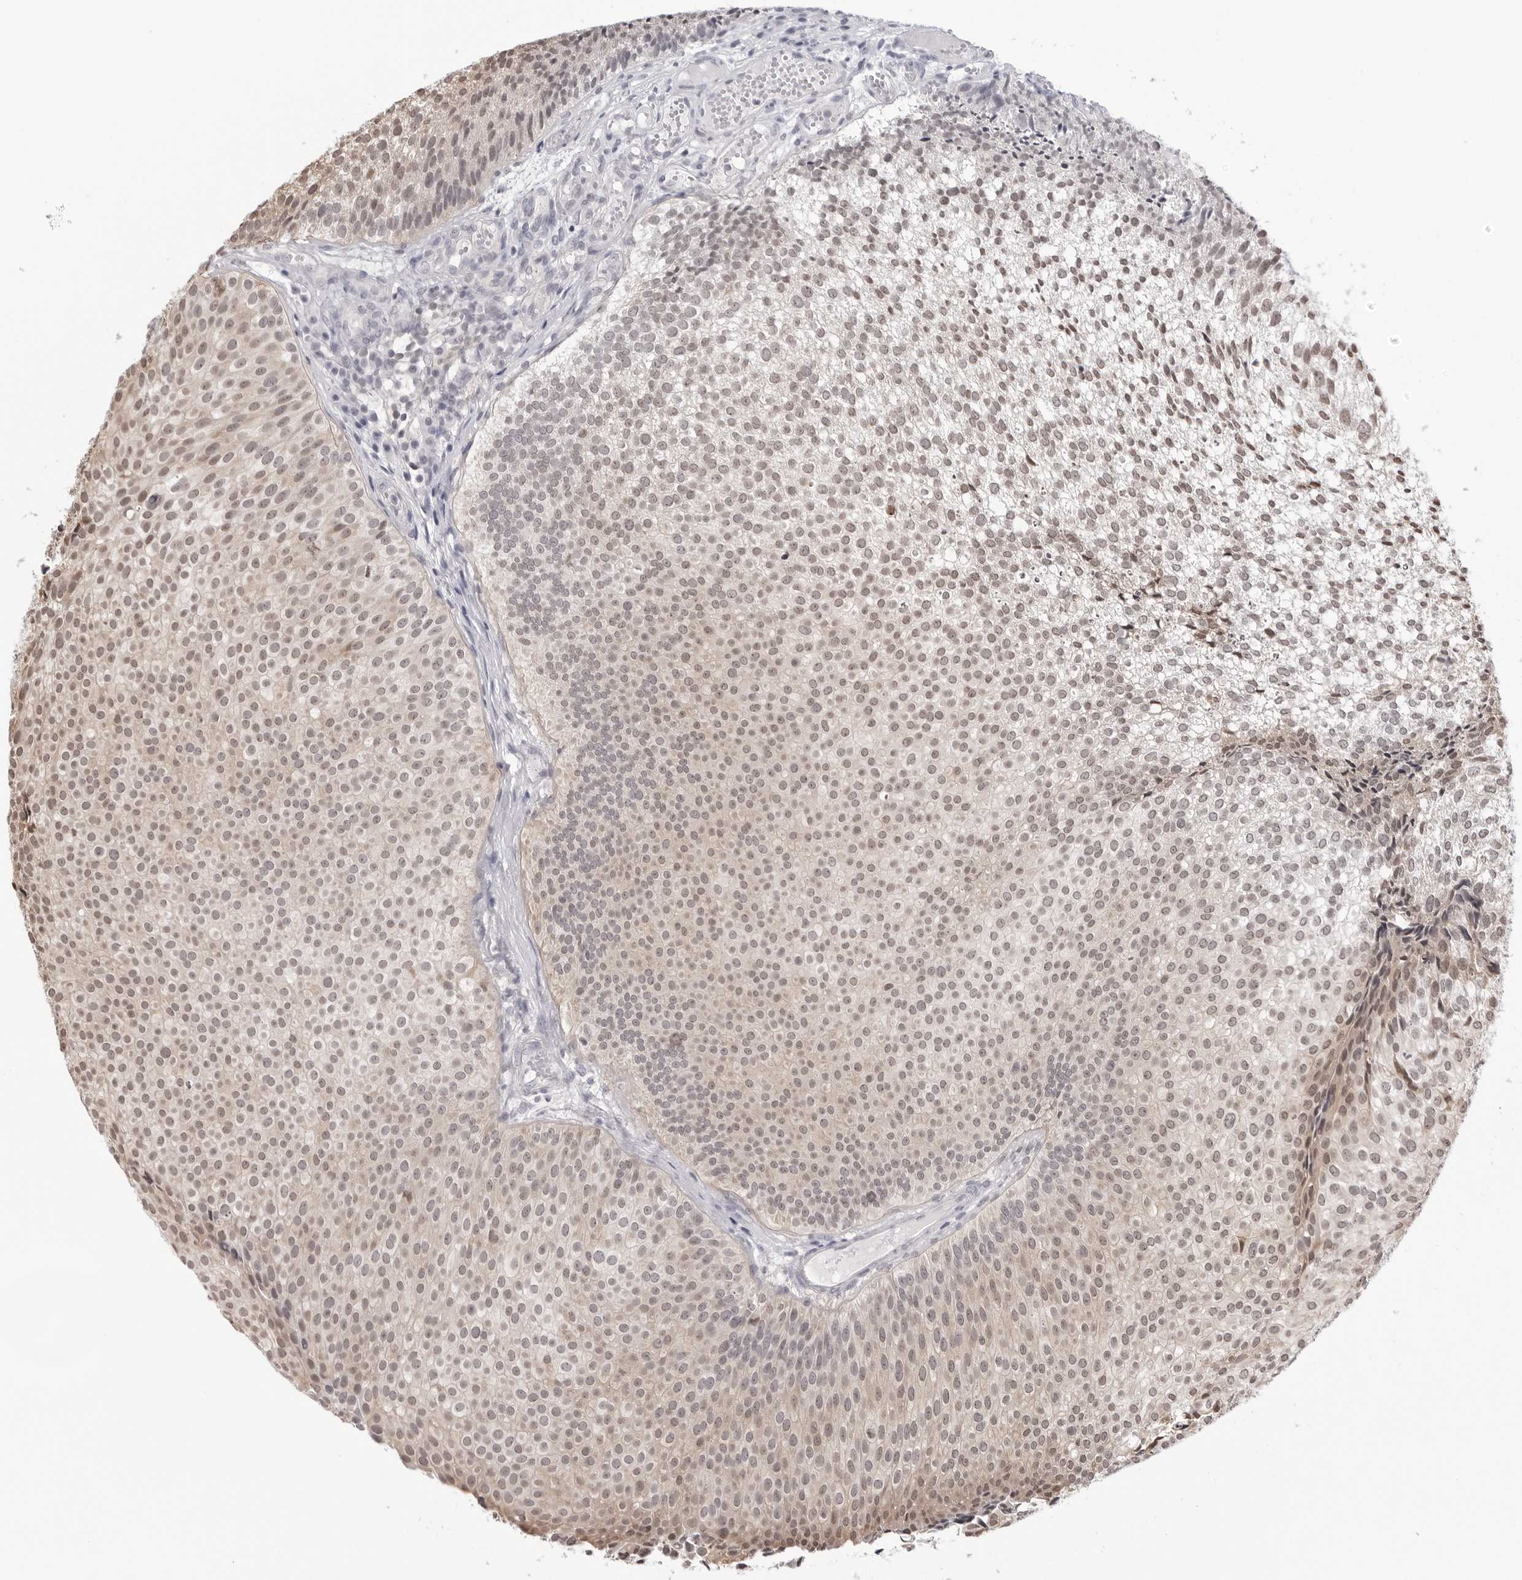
{"staining": {"intensity": "weak", "quantity": ">75%", "location": "nuclear"}, "tissue": "urothelial cancer", "cell_type": "Tumor cells", "image_type": "cancer", "snomed": [{"axis": "morphology", "description": "Urothelial carcinoma, Low grade"}, {"axis": "topography", "description": "Urinary bladder"}], "caption": "Urothelial carcinoma (low-grade) stained with DAB immunohistochemistry demonstrates low levels of weak nuclear positivity in approximately >75% of tumor cells.", "gene": "YWHAG", "patient": {"sex": "male", "age": 86}}